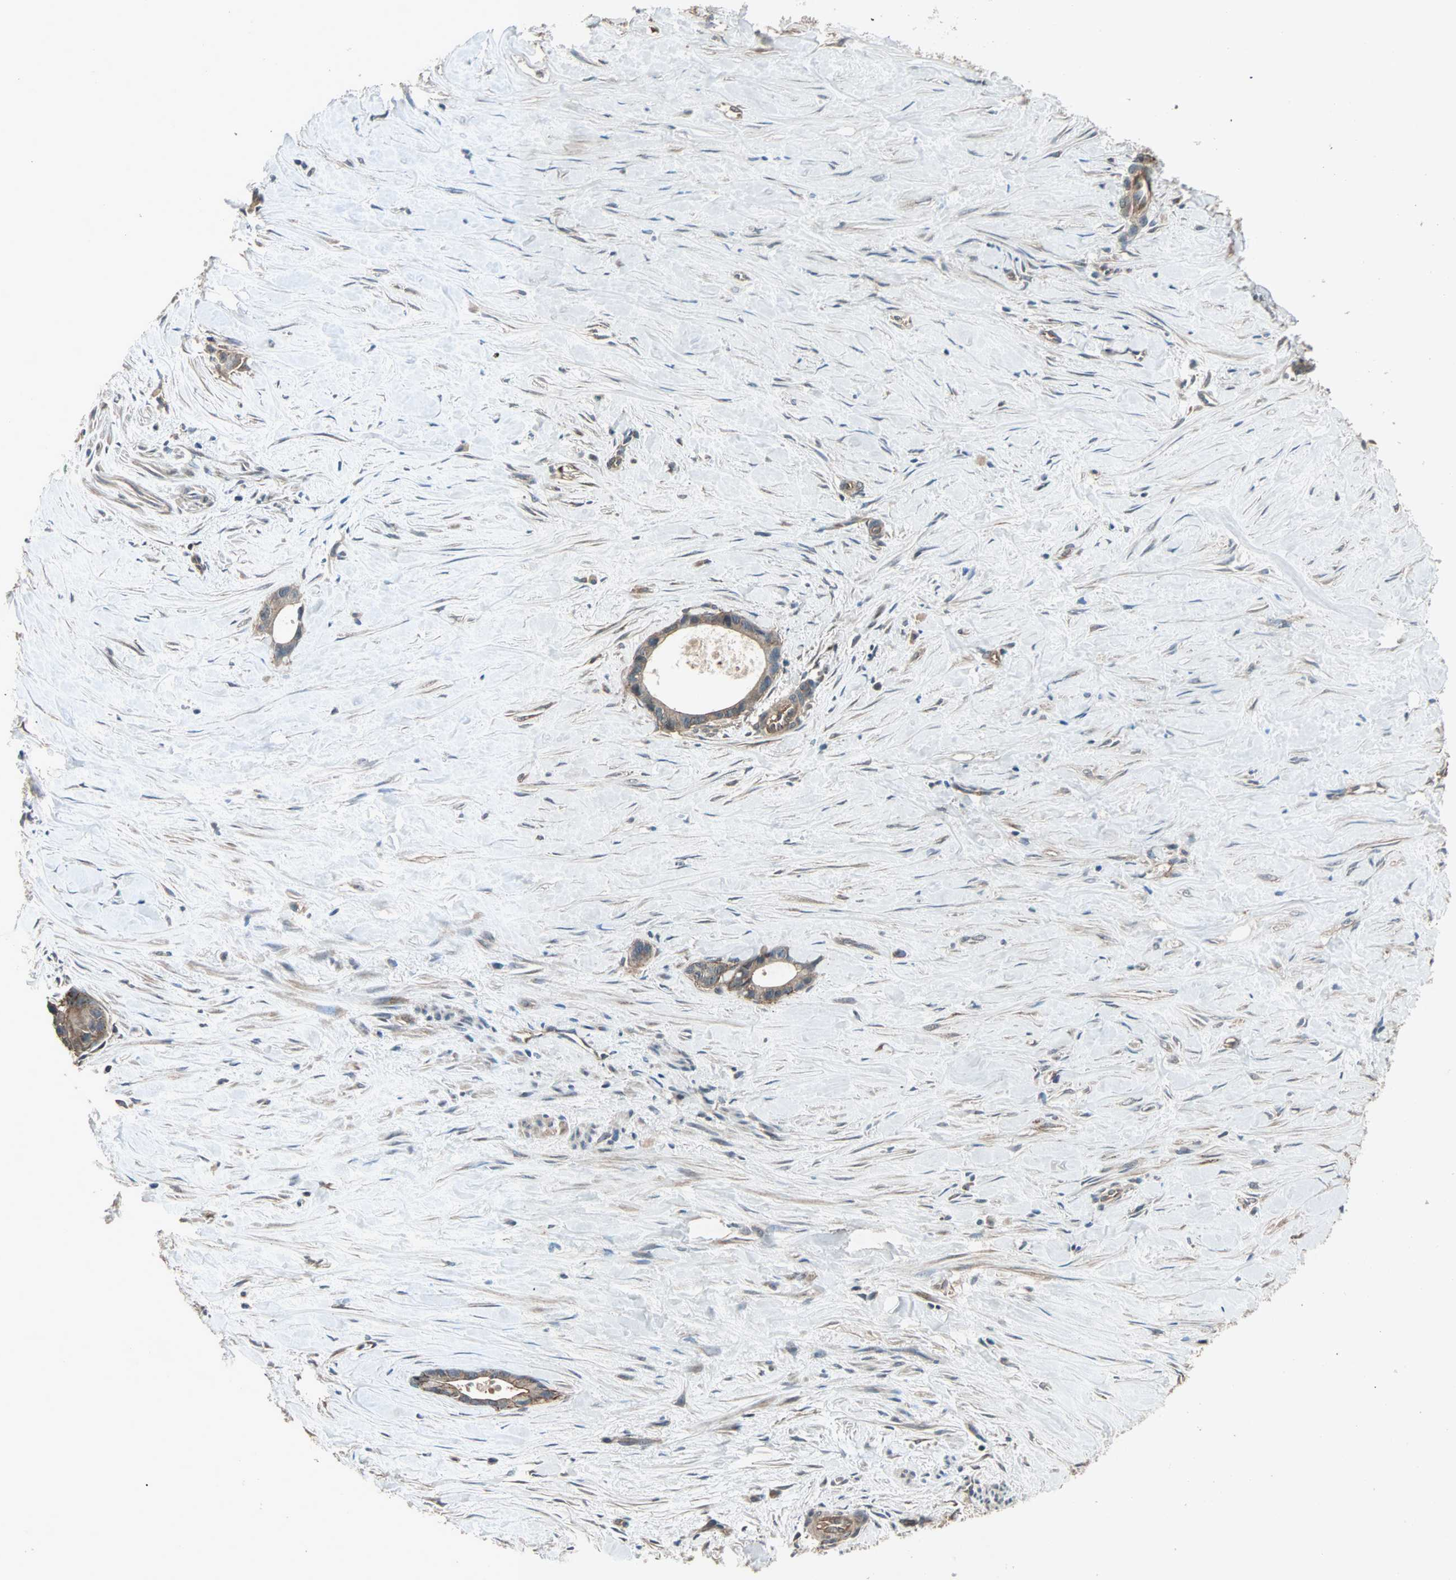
{"staining": {"intensity": "weak", "quantity": "25%-75%", "location": "cytoplasmic/membranous"}, "tissue": "liver cancer", "cell_type": "Tumor cells", "image_type": "cancer", "snomed": [{"axis": "morphology", "description": "Cholangiocarcinoma"}, {"axis": "topography", "description": "Liver"}], "caption": "Liver cancer (cholangiocarcinoma) stained with a brown dye displays weak cytoplasmic/membranous positive staining in approximately 25%-75% of tumor cells.", "gene": "MAP3K21", "patient": {"sex": "female", "age": 55}}